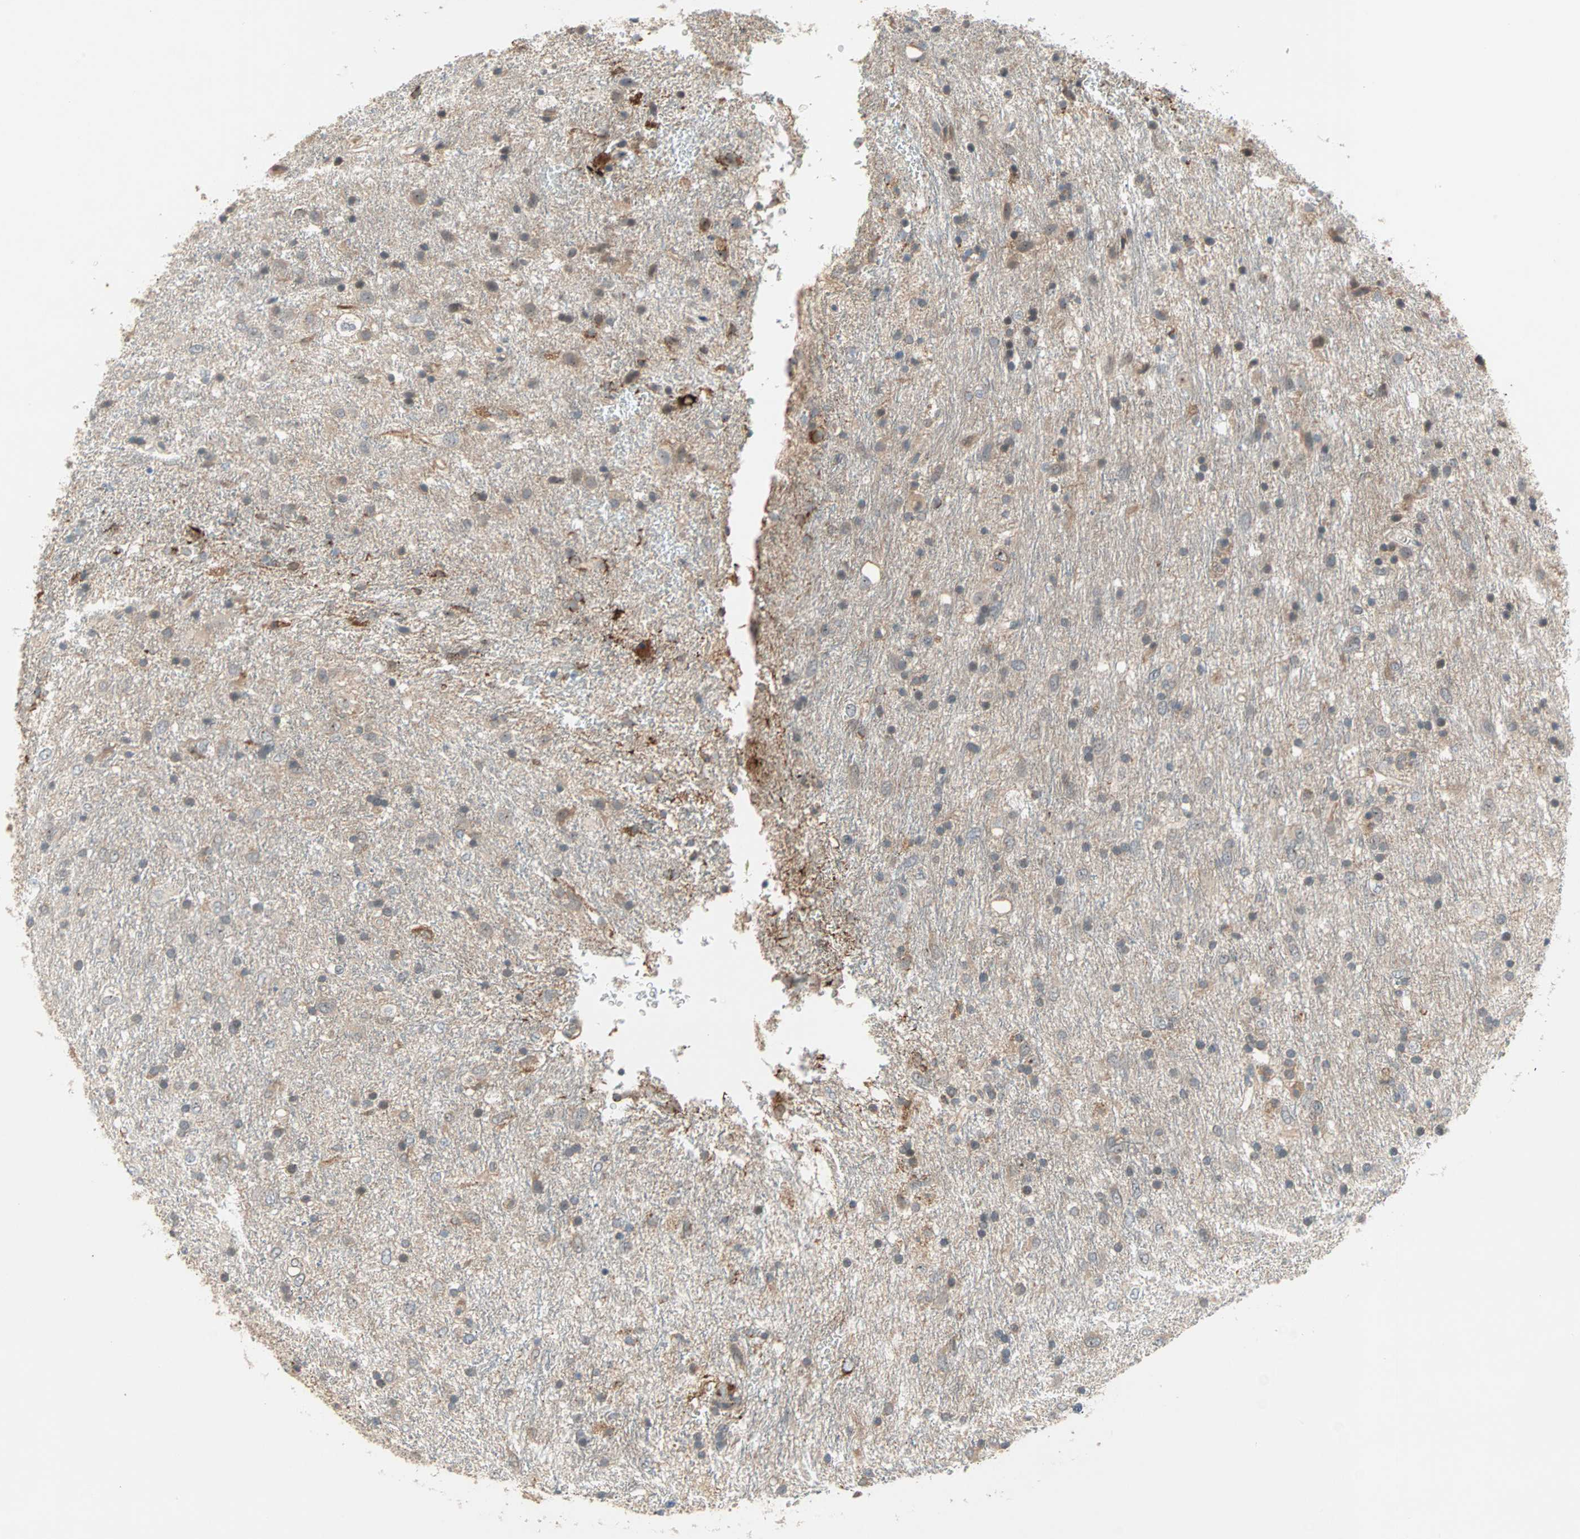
{"staining": {"intensity": "moderate", "quantity": "25%-75%", "location": "cytoplasmic/membranous"}, "tissue": "glioma", "cell_type": "Tumor cells", "image_type": "cancer", "snomed": [{"axis": "morphology", "description": "Glioma, malignant, Low grade"}, {"axis": "topography", "description": "Brain"}], "caption": "Glioma was stained to show a protein in brown. There is medium levels of moderate cytoplasmic/membranous positivity in about 25%-75% of tumor cells.", "gene": "PROS1", "patient": {"sex": "male", "age": 77}}